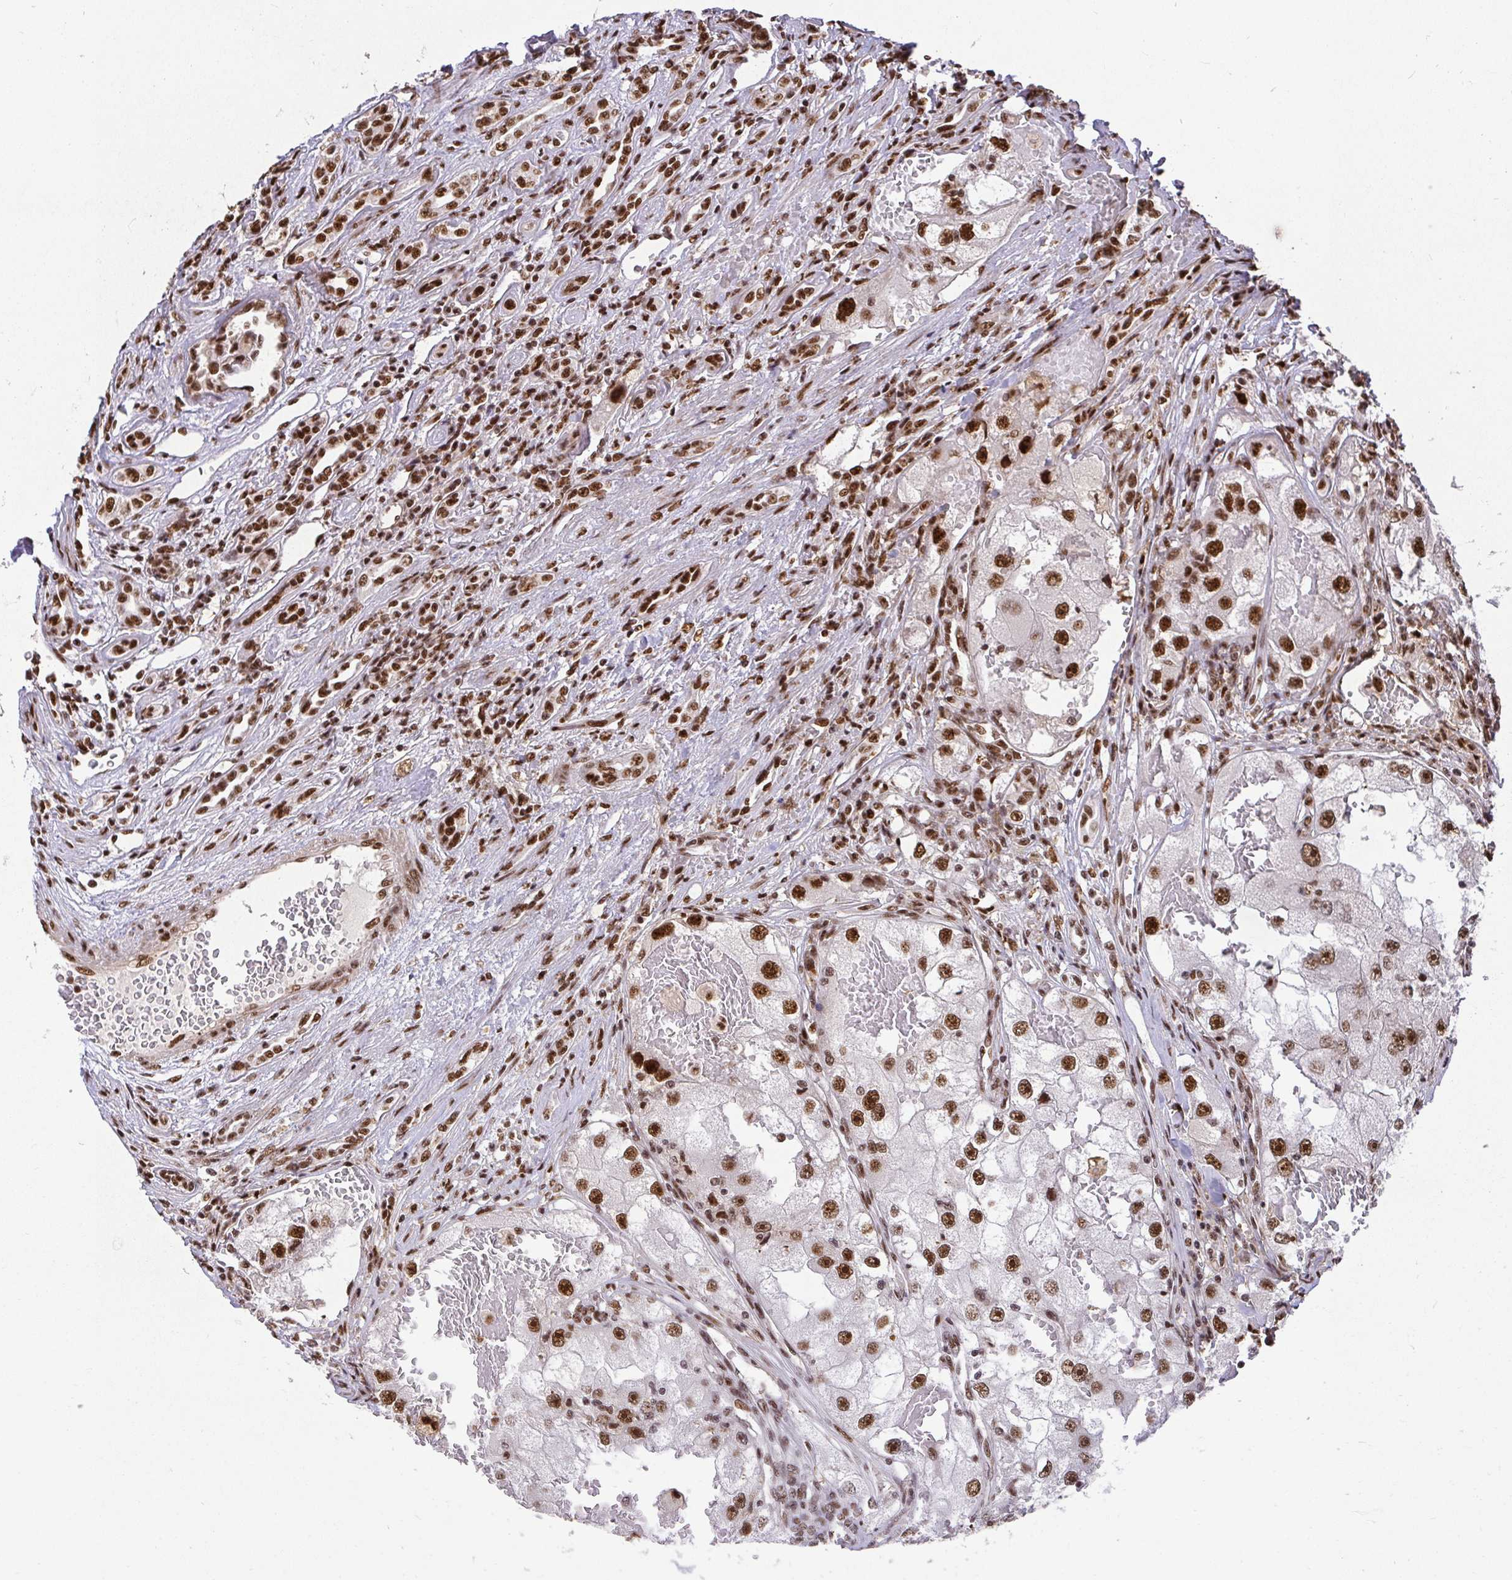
{"staining": {"intensity": "strong", "quantity": ">75%", "location": "nuclear"}, "tissue": "renal cancer", "cell_type": "Tumor cells", "image_type": "cancer", "snomed": [{"axis": "morphology", "description": "Adenocarcinoma, NOS"}, {"axis": "topography", "description": "Kidney"}], "caption": "A high amount of strong nuclear positivity is seen in about >75% of tumor cells in renal cancer tissue.", "gene": "U2AF1", "patient": {"sex": "male", "age": 63}}